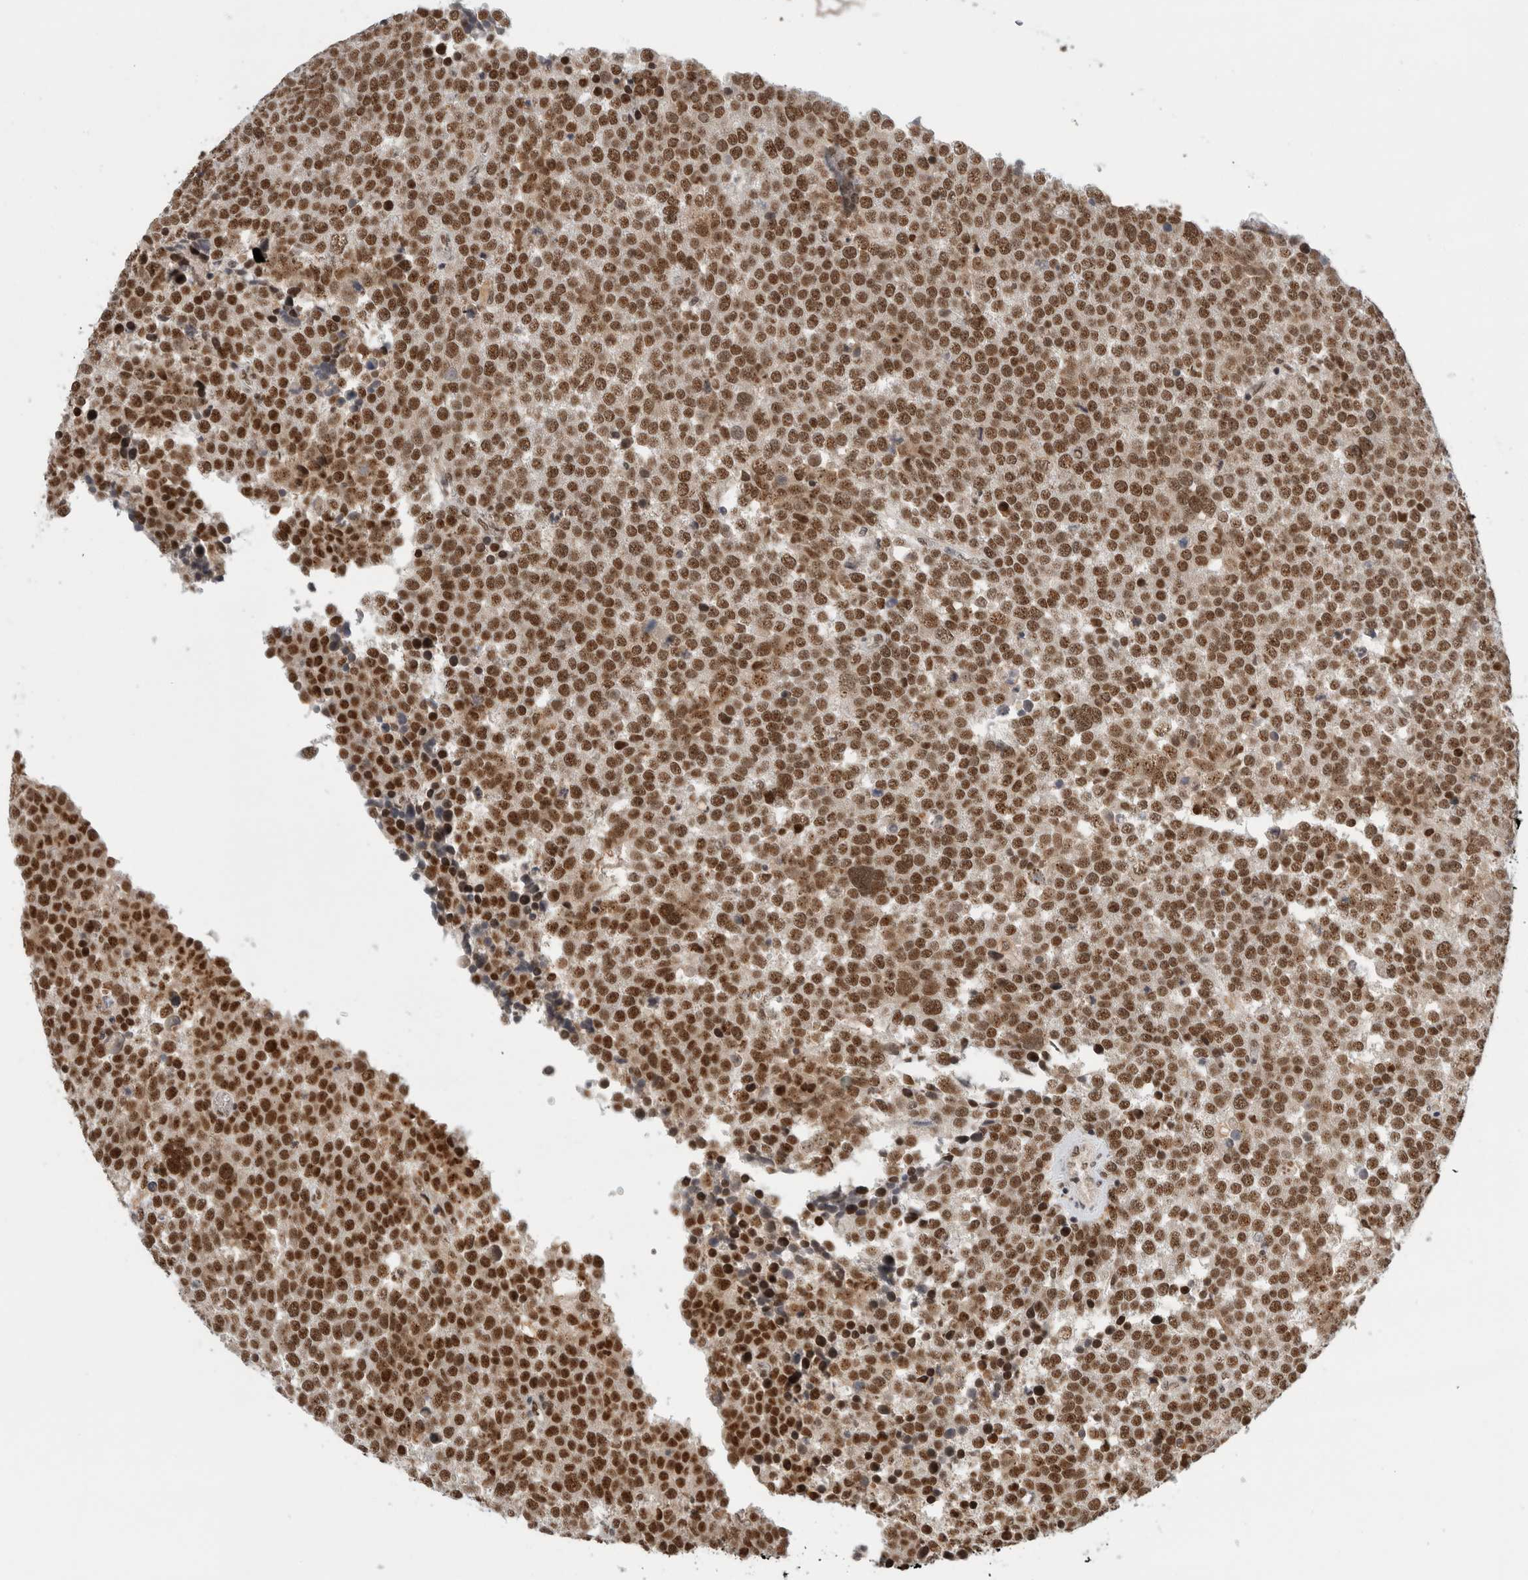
{"staining": {"intensity": "strong", "quantity": ">75%", "location": "nuclear"}, "tissue": "testis cancer", "cell_type": "Tumor cells", "image_type": "cancer", "snomed": [{"axis": "morphology", "description": "Seminoma, NOS"}, {"axis": "topography", "description": "Testis"}], "caption": "Protein analysis of seminoma (testis) tissue shows strong nuclear expression in approximately >75% of tumor cells.", "gene": "NCAPG2", "patient": {"sex": "male", "age": 71}}